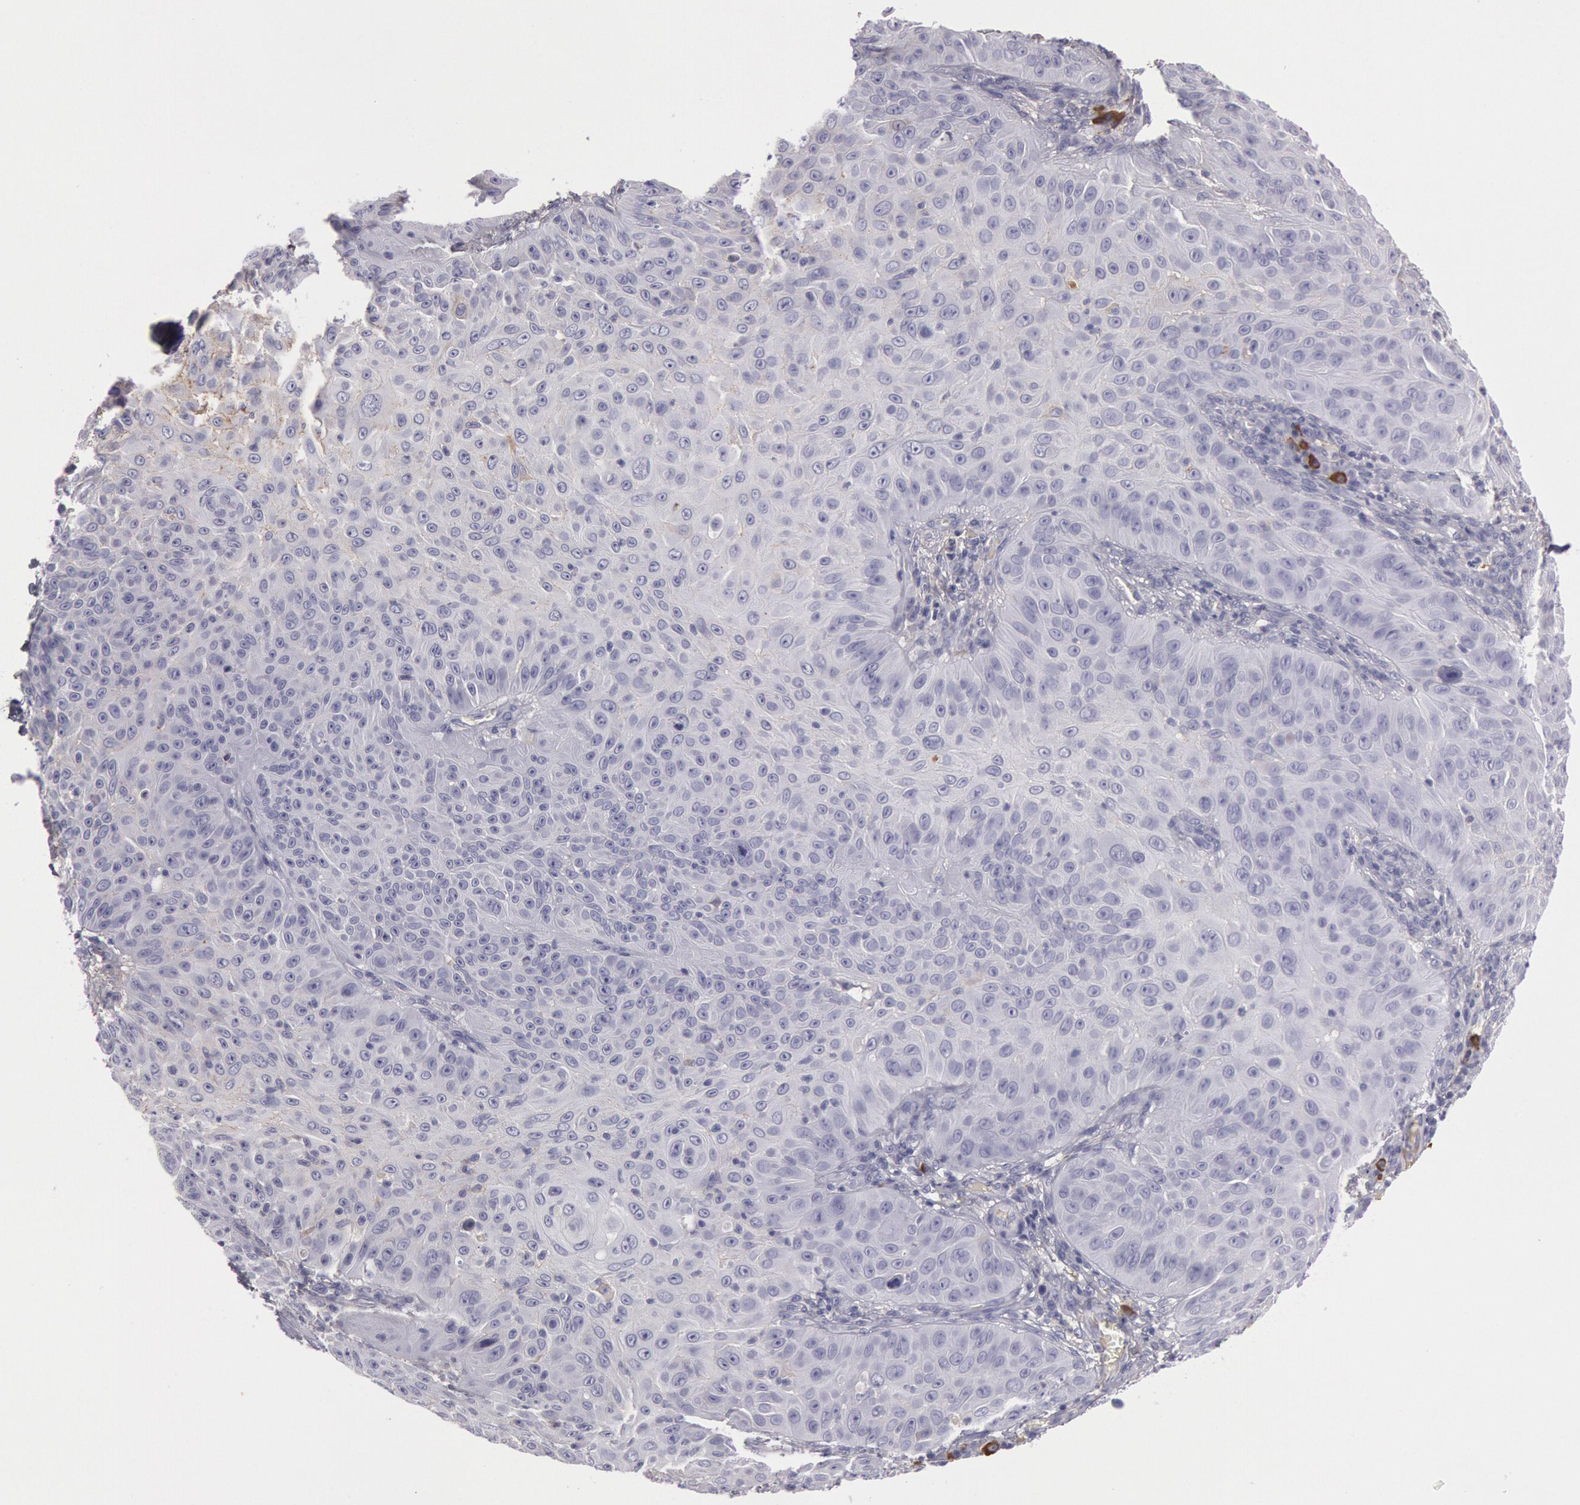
{"staining": {"intensity": "weak", "quantity": "<25%", "location": "cytoplasmic/membranous"}, "tissue": "skin cancer", "cell_type": "Tumor cells", "image_type": "cancer", "snomed": [{"axis": "morphology", "description": "Squamous cell carcinoma, NOS"}, {"axis": "topography", "description": "Skin"}], "caption": "Skin cancer (squamous cell carcinoma) was stained to show a protein in brown. There is no significant expression in tumor cells. (DAB (3,3'-diaminobenzidine) IHC visualized using brightfield microscopy, high magnification).", "gene": "IGHG1", "patient": {"sex": "male", "age": 82}}